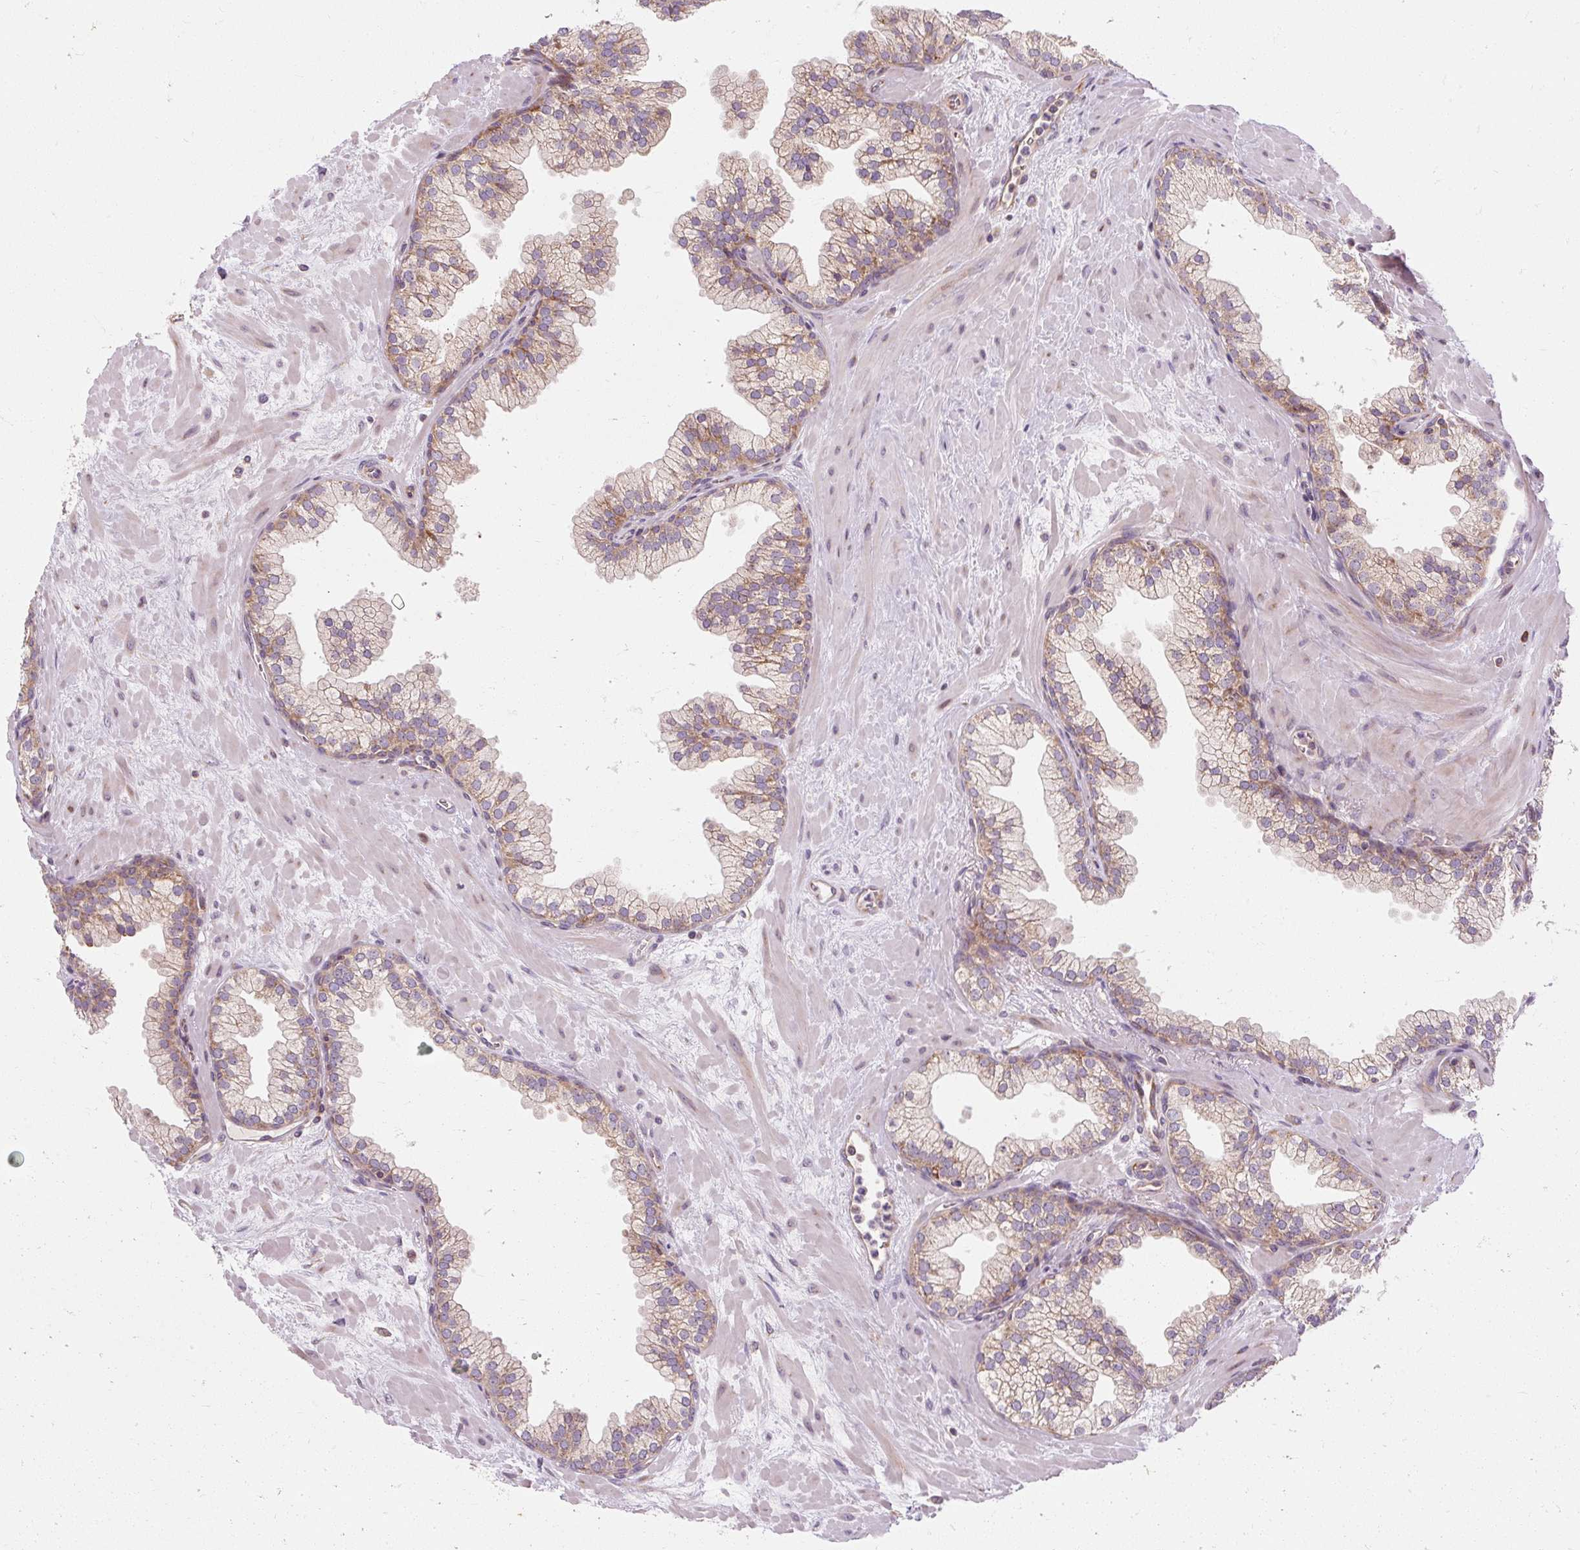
{"staining": {"intensity": "weak", "quantity": "25%-75%", "location": "cytoplasmic/membranous"}, "tissue": "prostate", "cell_type": "Glandular cells", "image_type": "normal", "snomed": [{"axis": "morphology", "description": "Normal tissue, NOS"}, {"axis": "topography", "description": "Prostate"}, {"axis": "topography", "description": "Peripheral nerve tissue"}], "caption": "DAB immunohistochemical staining of benign prostate shows weak cytoplasmic/membranous protein staining in approximately 25%-75% of glandular cells.", "gene": "PRSS48", "patient": {"sex": "male", "age": 61}}